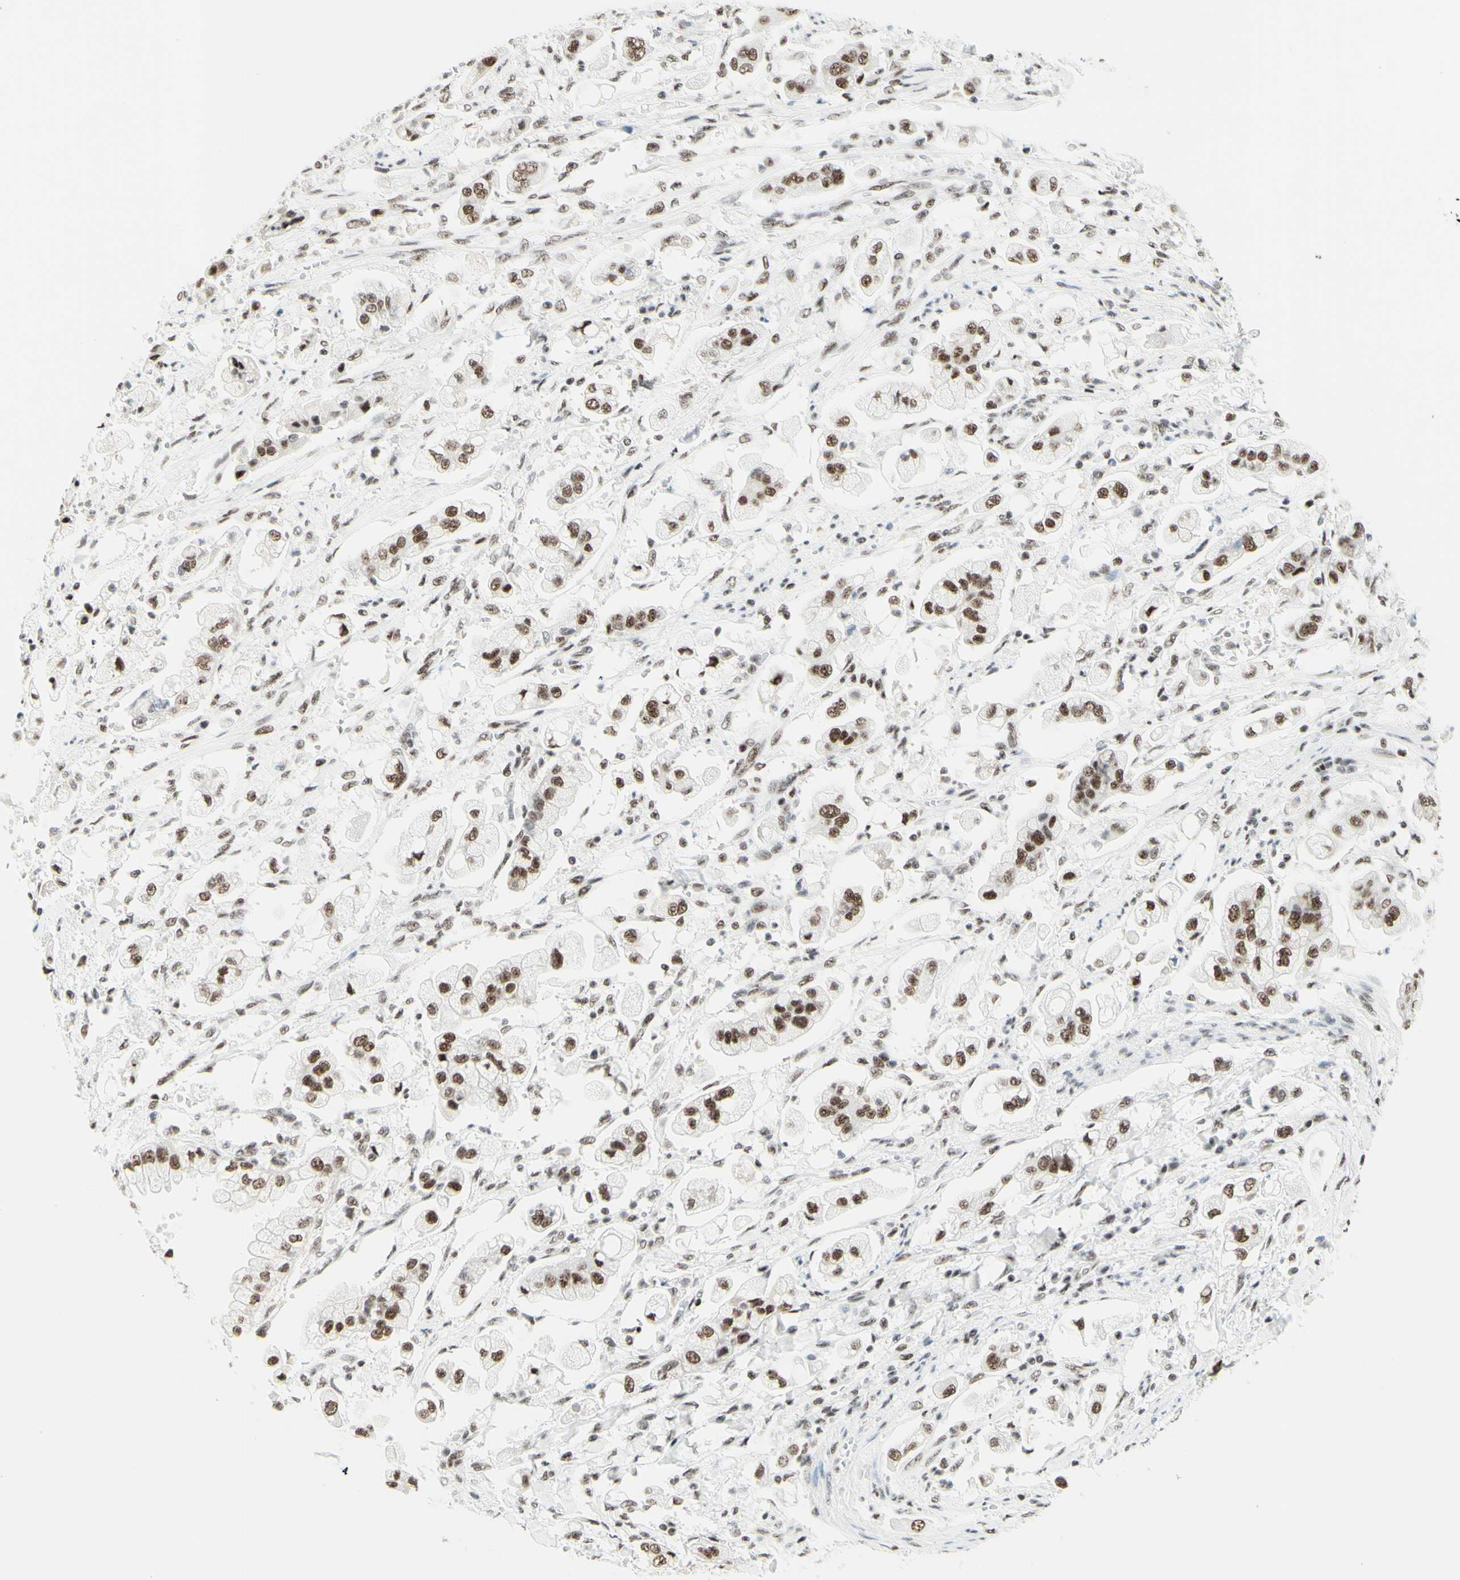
{"staining": {"intensity": "moderate", "quantity": ">75%", "location": "nuclear"}, "tissue": "stomach cancer", "cell_type": "Tumor cells", "image_type": "cancer", "snomed": [{"axis": "morphology", "description": "Adenocarcinoma, NOS"}, {"axis": "topography", "description": "Stomach"}], "caption": "Immunohistochemistry micrograph of stomach cancer stained for a protein (brown), which exhibits medium levels of moderate nuclear positivity in about >75% of tumor cells.", "gene": "WTAP", "patient": {"sex": "male", "age": 62}}